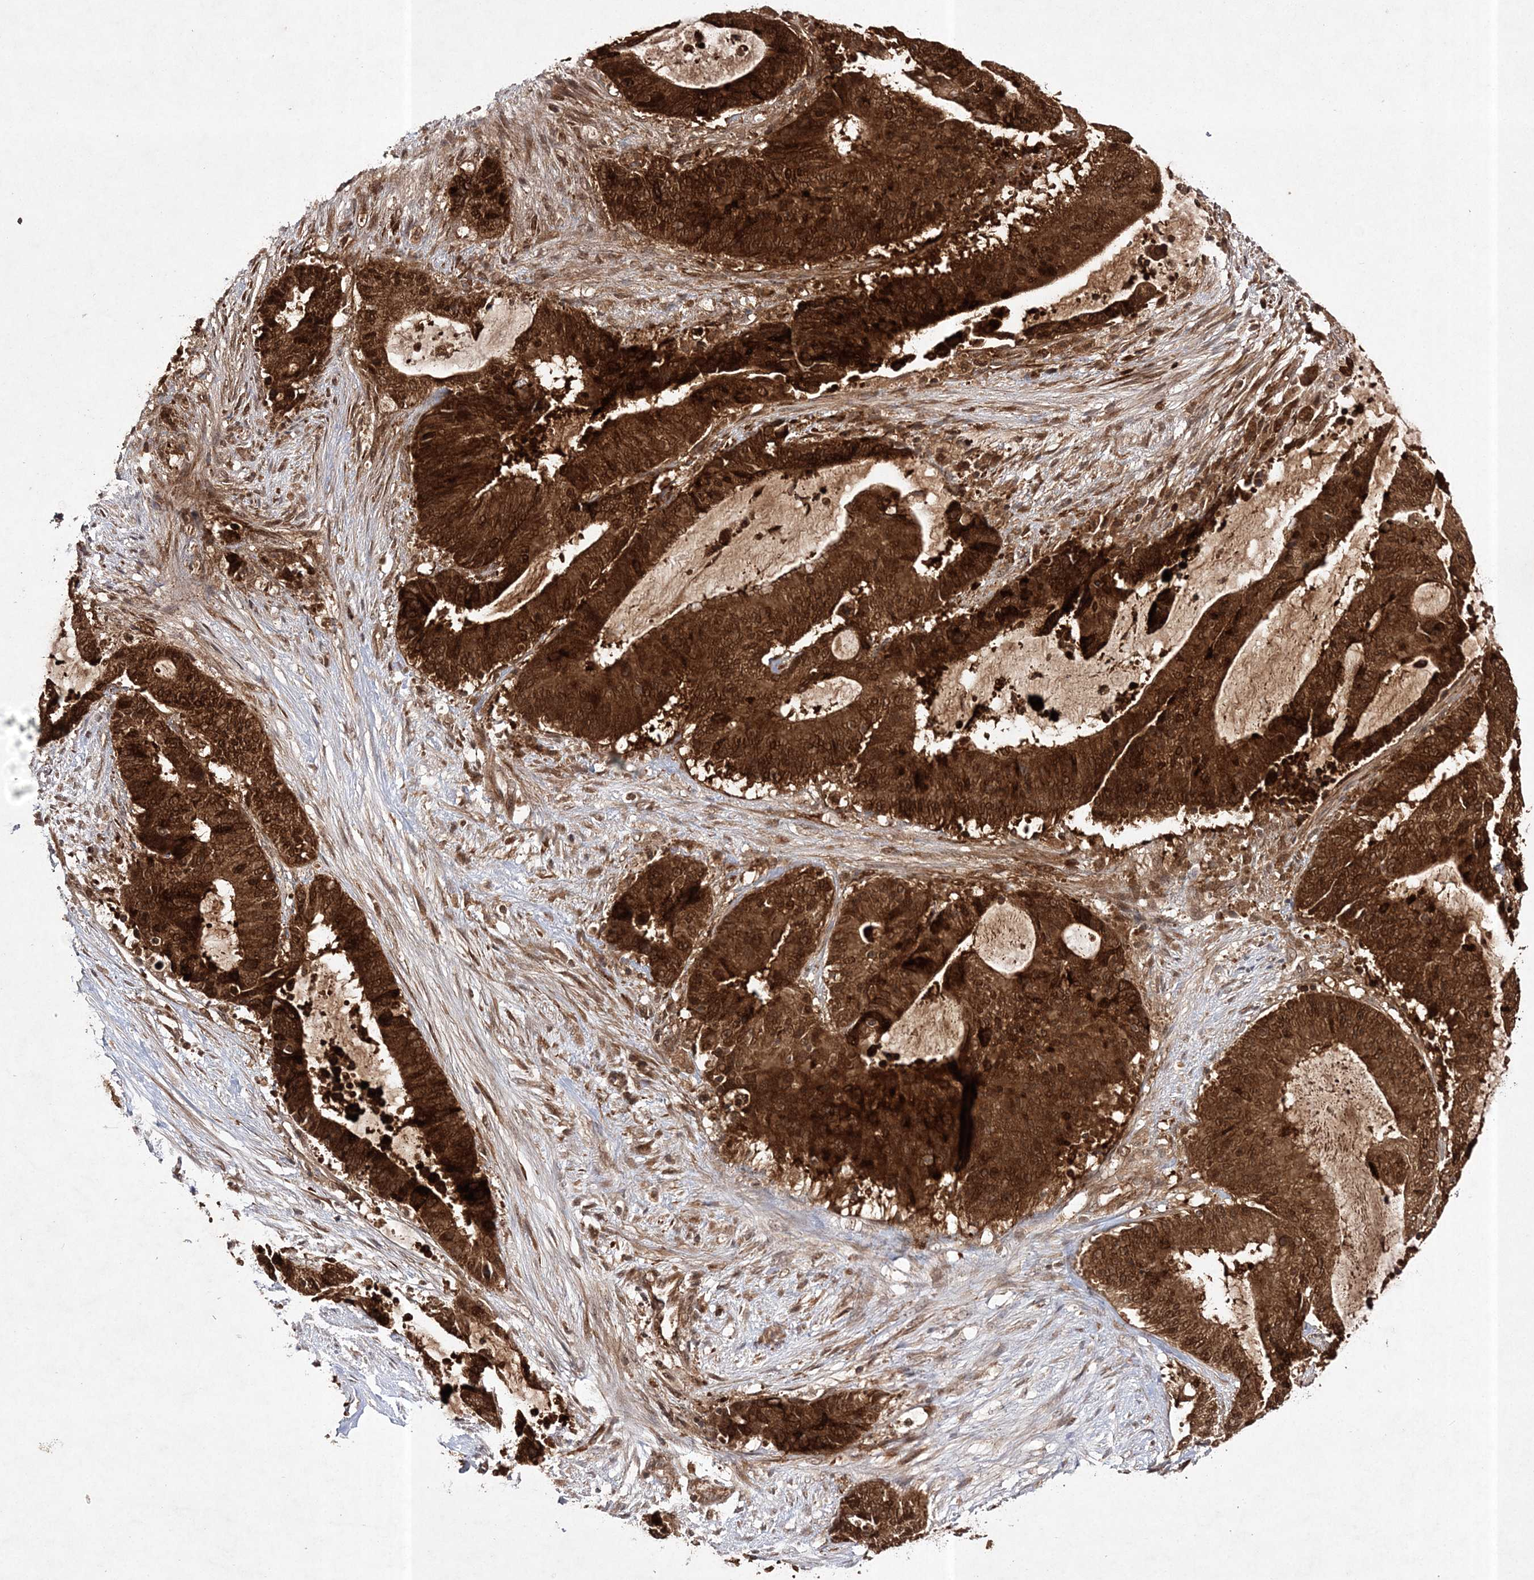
{"staining": {"intensity": "strong", "quantity": ">75%", "location": "cytoplasmic/membranous,nuclear"}, "tissue": "liver cancer", "cell_type": "Tumor cells", "image_type": "cancer", "snomed": [{"axis": "morphology", "description": "Normal tissue, NOS"}, {"axis": "morphology", "description": "Cholangiocarcinoma"}, {"axis": "topography", "description": "Liver"}, {"axis": "topography", "description": "Peripheral nerve tissue"}], "caption": "Human liver cancer stained with a protein marker displays strong staining in tumor cells.", "gene": "NIF3L1", "patient": {"sex": "female", "age": 73}}